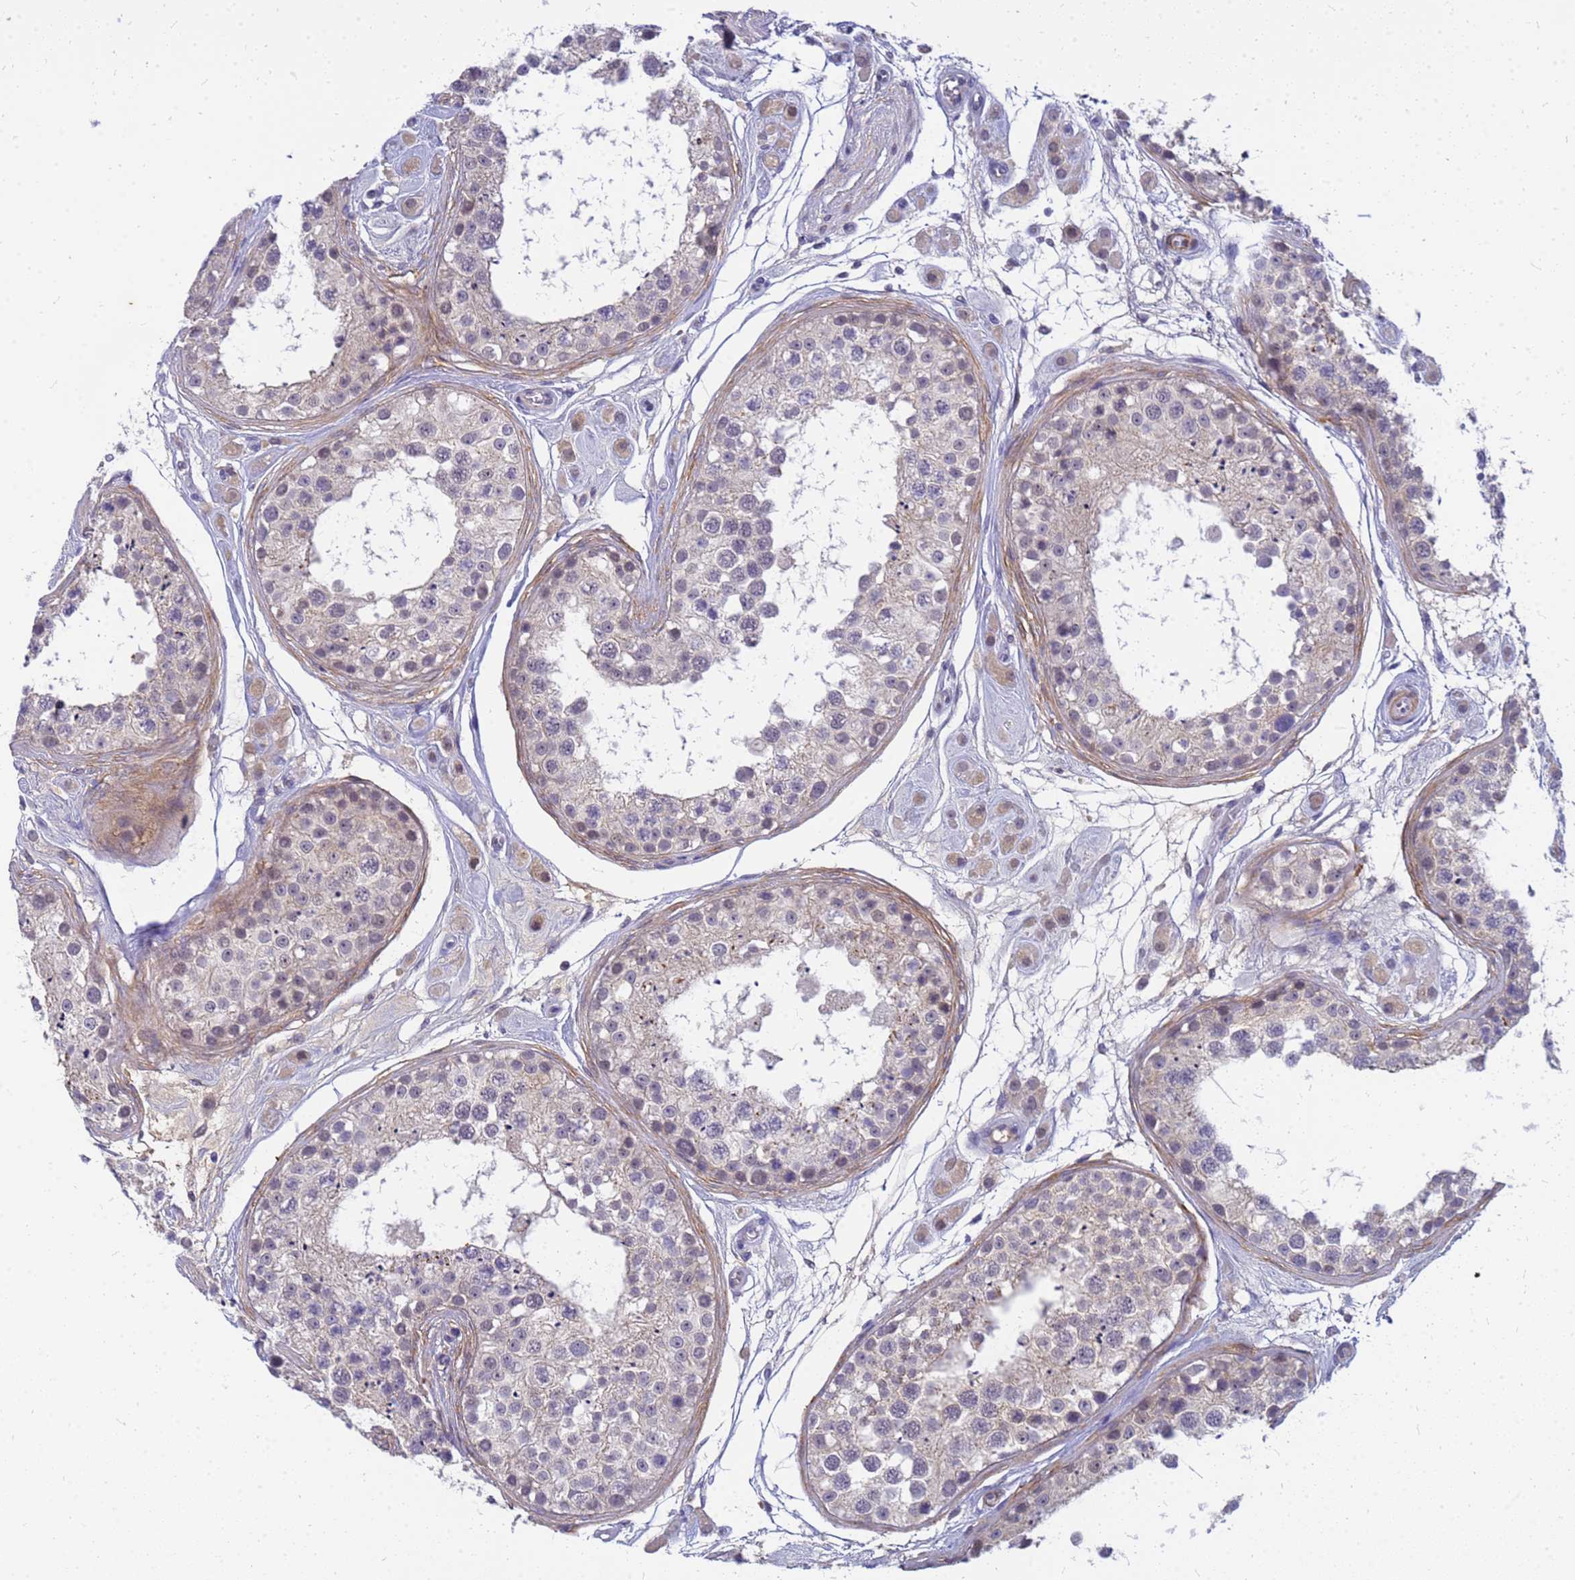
{"staining": {"intensity": "weak", "quantity": "<25%", "location": "nuclear"}, "tissue": "testis", "cell_type": "Cells in seminiferous ducts", "image_type": "normal", "snomed": [{"axis": "morphology", "description": "Normal tissue, NOS"}, {"axis": "topography", "description": "Testis"}], "caption": "The image reveals no staining of cells in seminiferous ducts in benign testis.", "gene": "SRGAP3", "patient": {"sex": "male", "age": 25}}